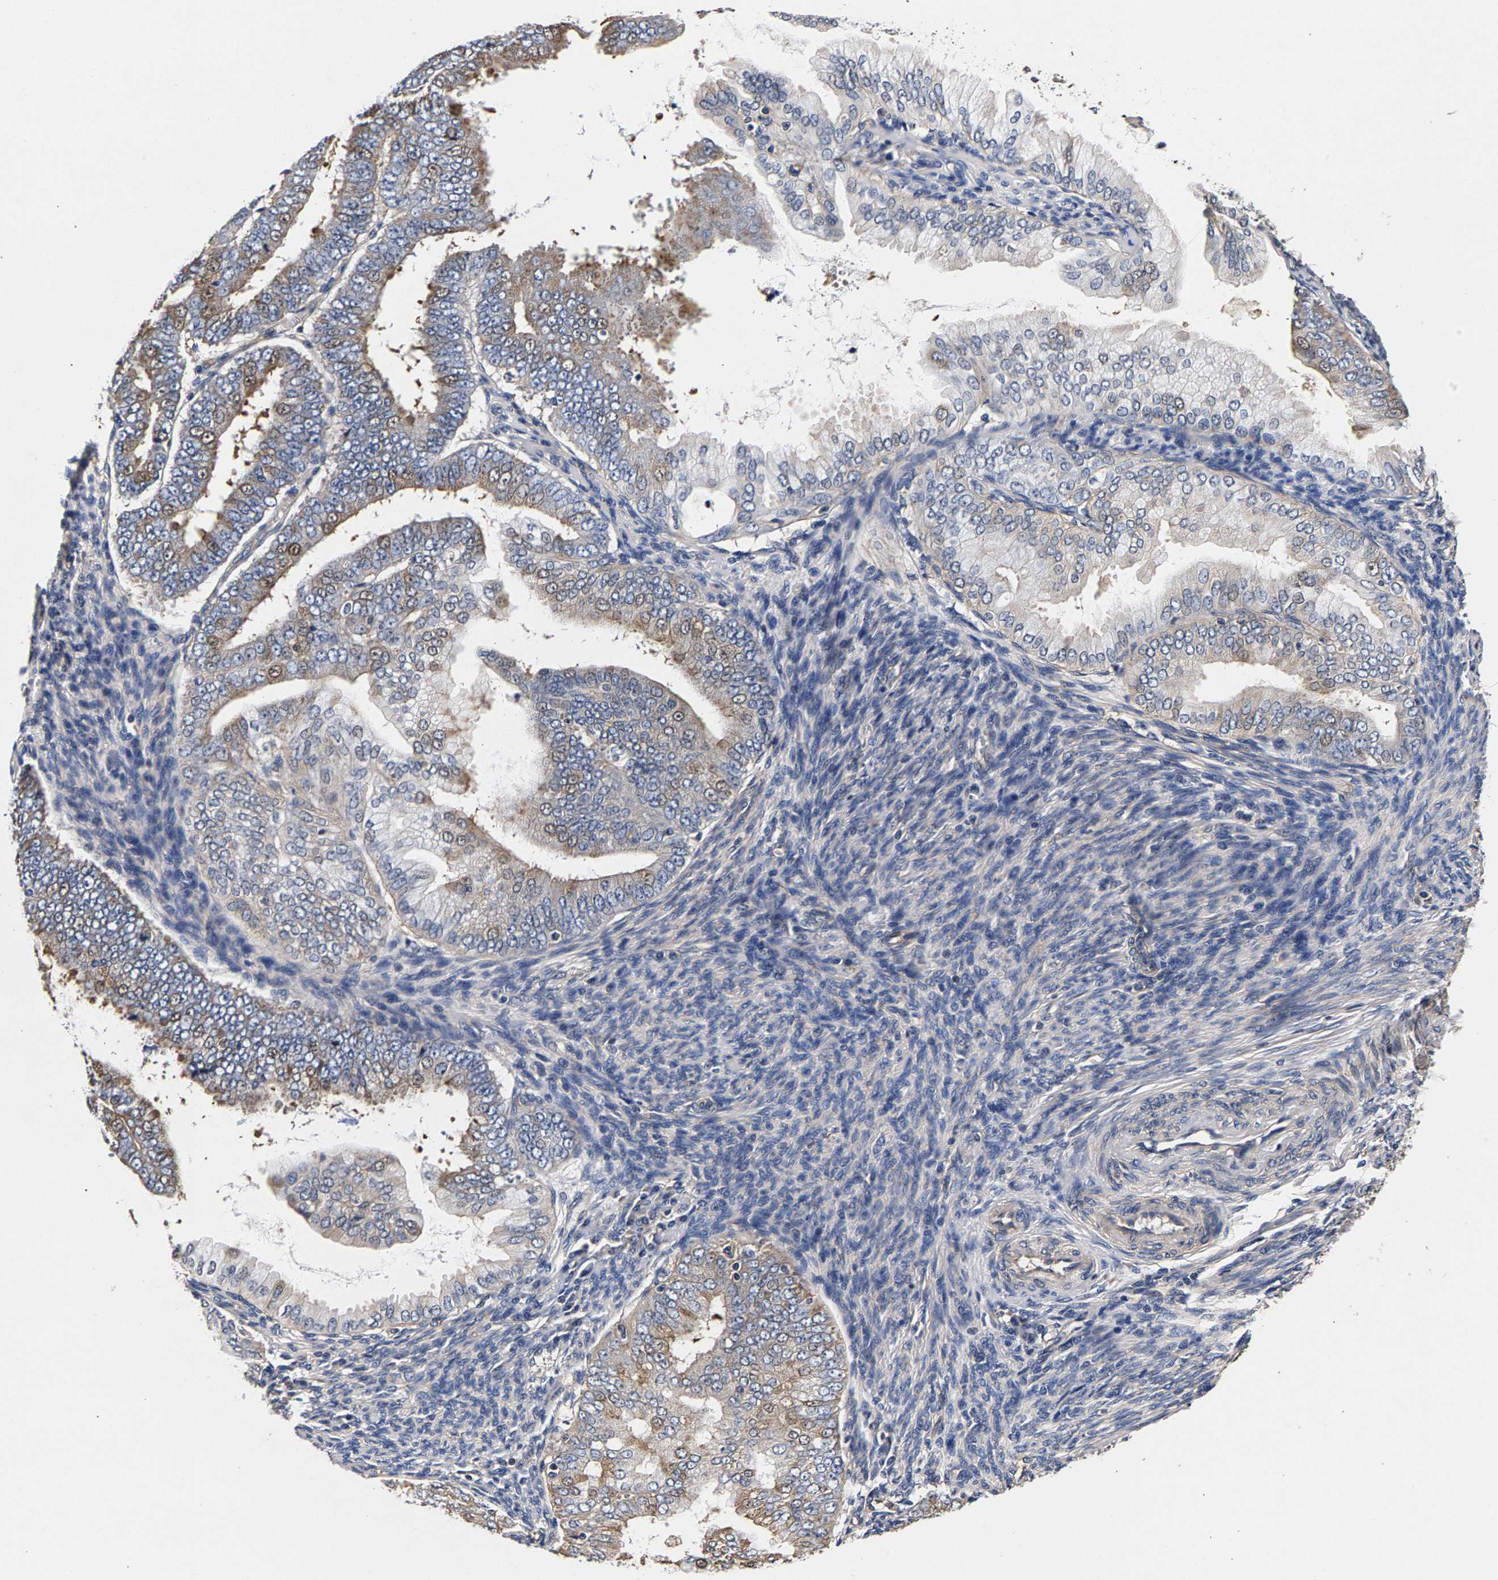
{"staining": {"intensity": "moderate", "quantity": "25%-75%", "location": "cytoplasmic/membranous"}, "tissue": "endometrial cancer", "cell_type": "Tumor cells", "image_type": "cancer", "snomed": [{"axis": "morphology", "description": "Adenocarcinoma, NOS"}, {"axis": "topography", "description": "Endometrium"}], "caption": "IHC staining of endometrial cancer, which shows medium levels of moderate cytoplasmic/membranous expression in about 25%-75% of tumor cells indicating moderate cytoplasmic/membranous protein expression. The staining was performed using DAB (3,3'-diaminobenzidine) (brown) for protein detection and nuclei were counterstained in hematoxylin (blue).", "gene": "MARCHF7", "patient": {"sex": "female", "age": 63}}